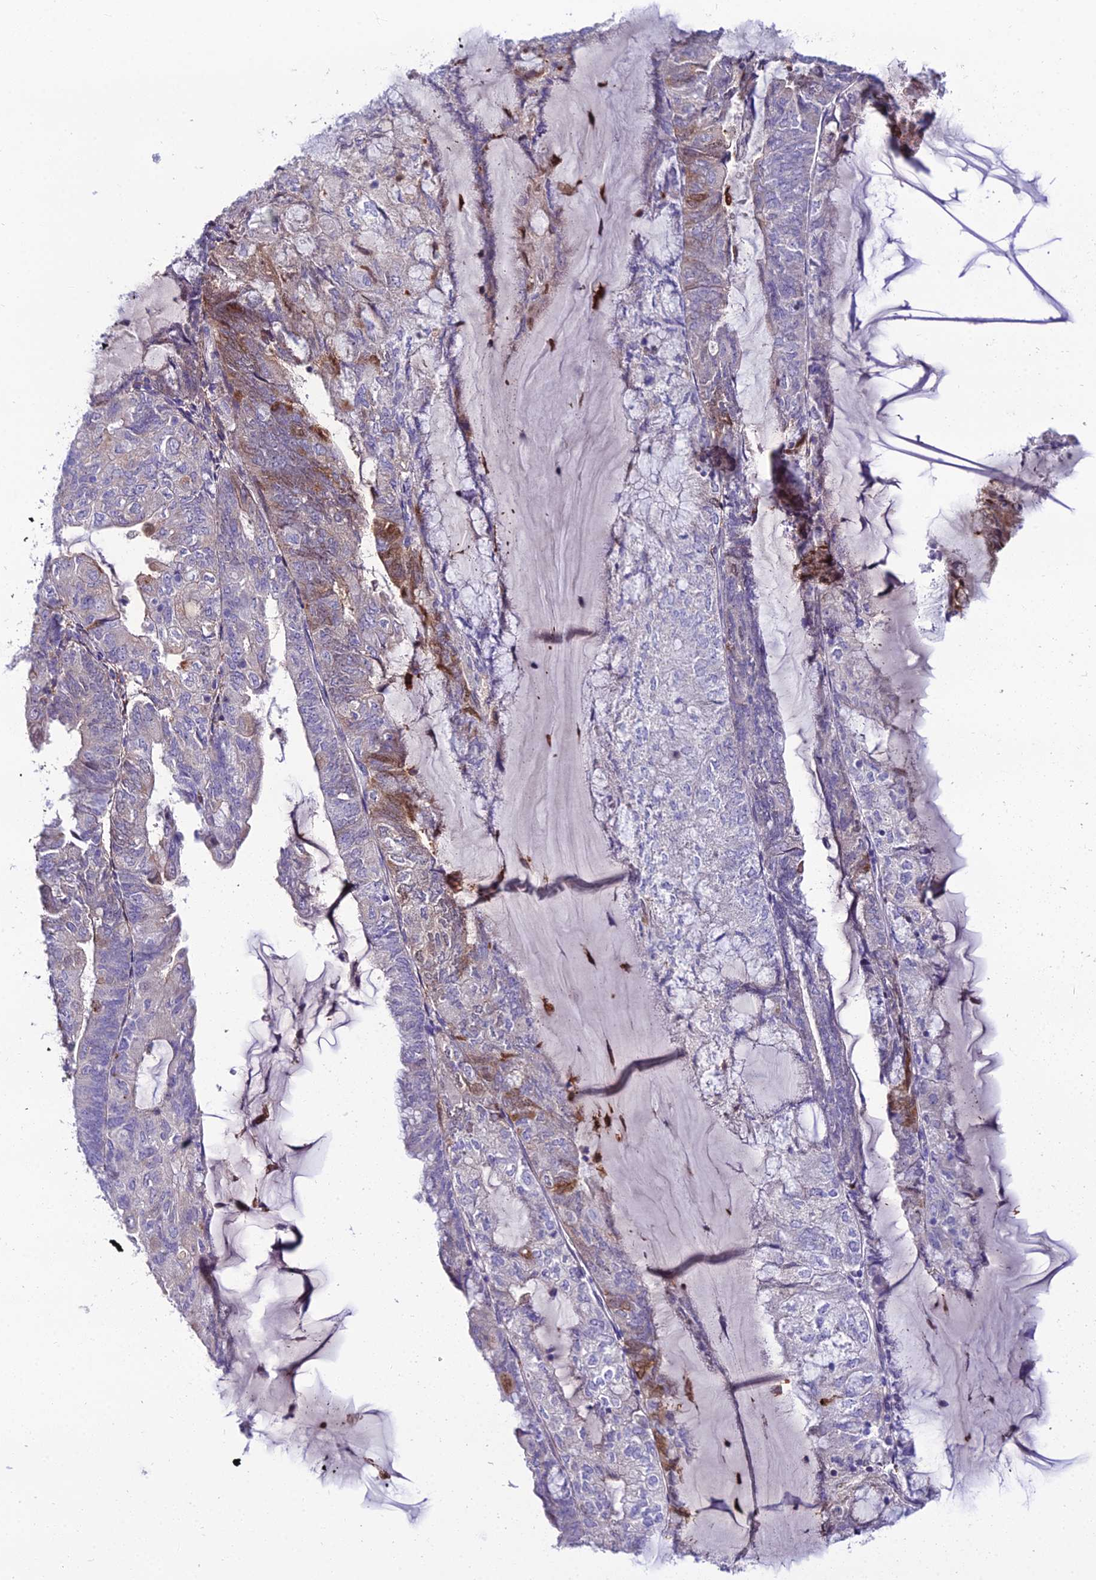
{"staining": {"intensity": "moderate", "quantity": "<25%", "location": "cytoplasmic/membranous,nuclear"}, "tissue": "endometrial cancer", "cell_type": "Tumor cells", "image_type": "cancer", "snomed": [{"axis": "morphology", "description": "Adenocarcinoma, NOS"}, {"axis": "topography", "description": "Endometrium"}], "caption": "IHC image of neoplastic tissue: human adenocarcinoma (endometrial) stained using immunohistochemistry reveals low levels of moderate protein expression localized specifically in the cytoplasmic/membranous and nuclear of tumor cells, appearing as a cytoplasmic/membranous and nuclear brown color.", "gene": "MB21D2", "patient": {"sex": "female", "age": 81}}